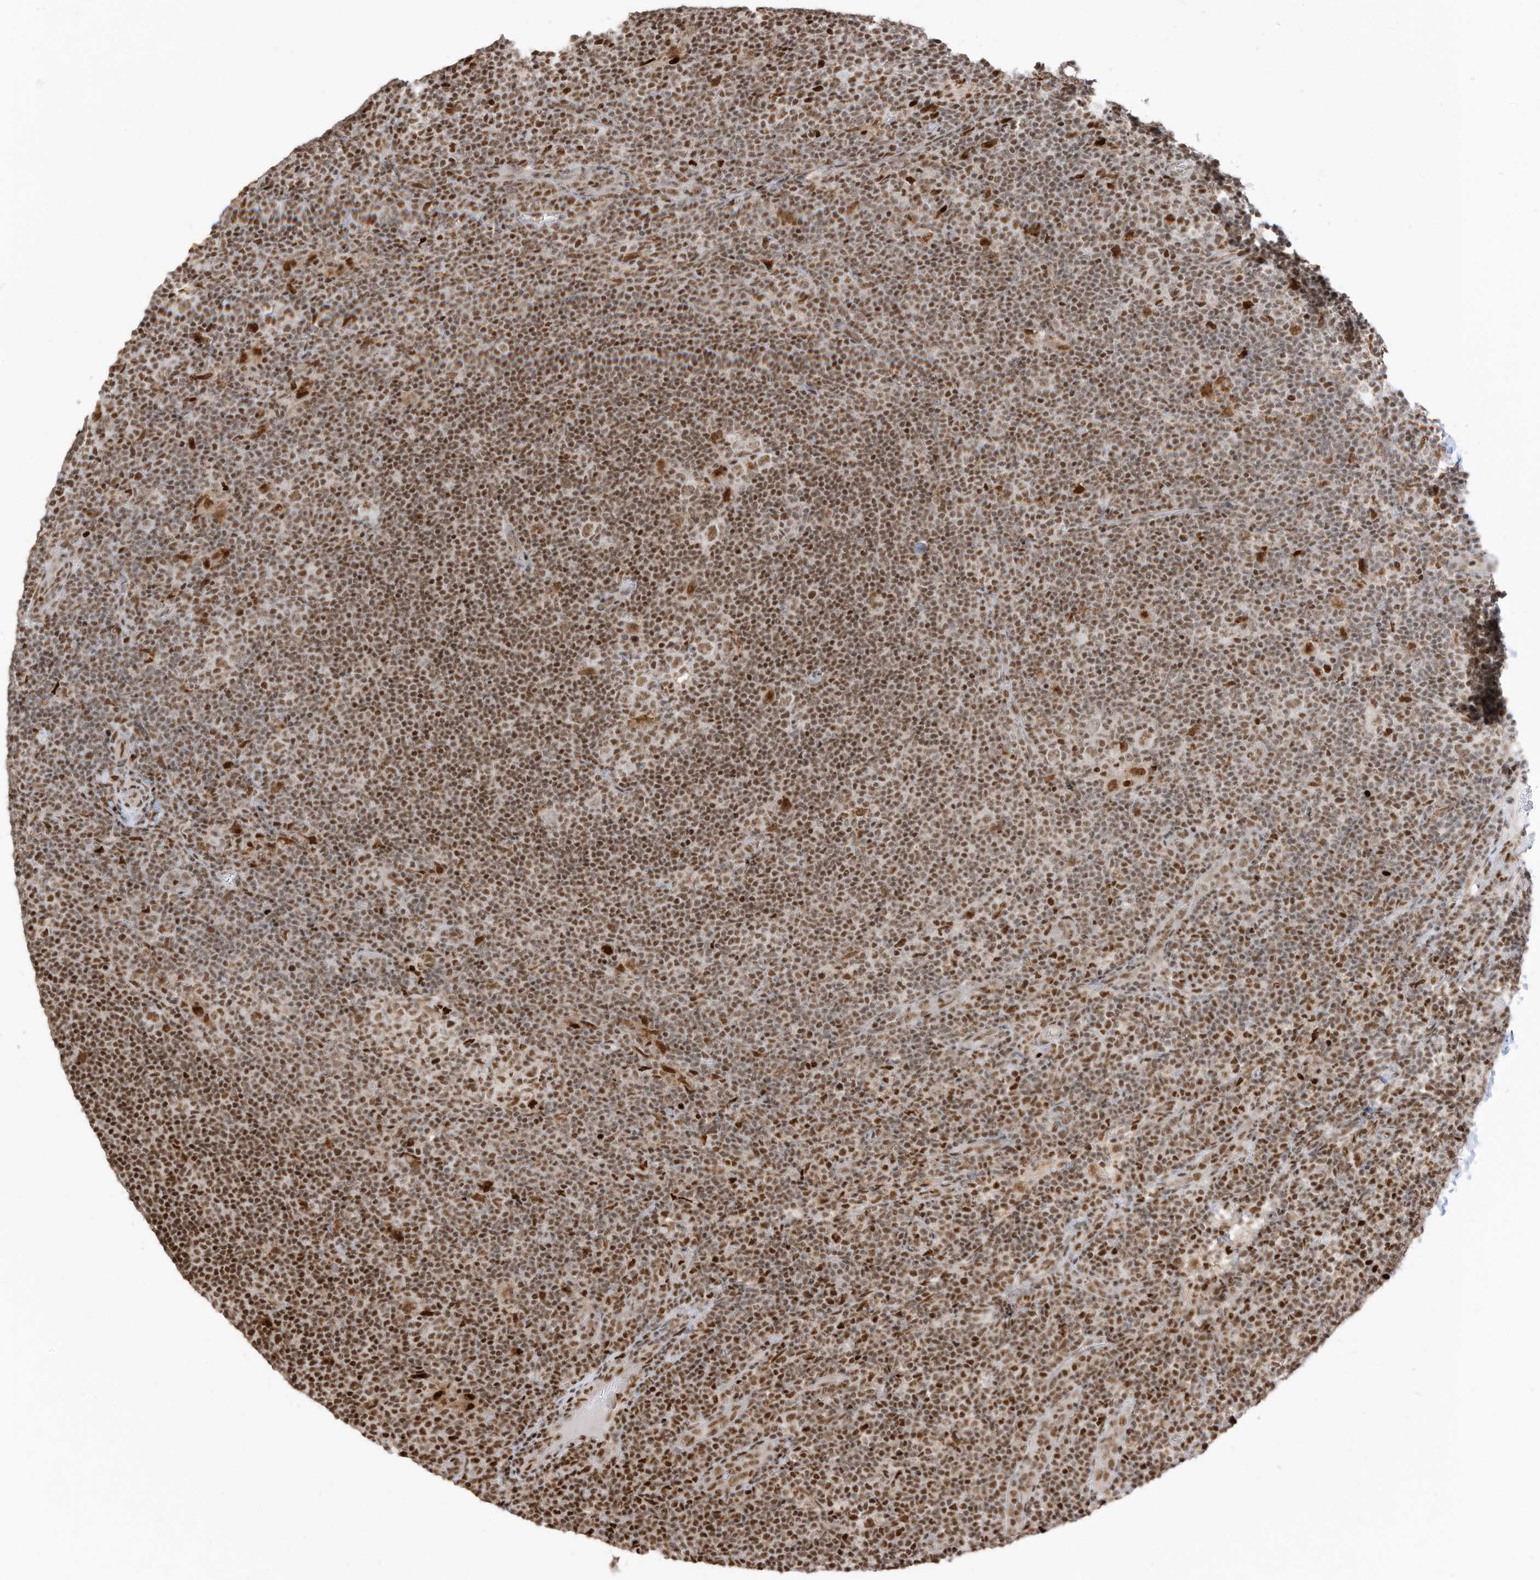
{"staining": {"intensity": "moderate", "quantity": ">75%", "location": "nuclear"}, "tissue": "lymphoma", "cell_type": "Tumor cells", "image_type": "cancer", "snomed": [{"axis": "morphology", "description": "Hodgkin's disease, NOS"}, {"axis": "topography", "description": "Lymph node"}], "caption": "This image exhibits Hodgkin's disease stained with immunohistochemistry to label a protein in brown. The nuclear of tumor cells show moderate positivity for the protein. Nuclei are counter-stained blue.", "gene": "SAMD15", "patient": {"sex": "female", "age": 57}}